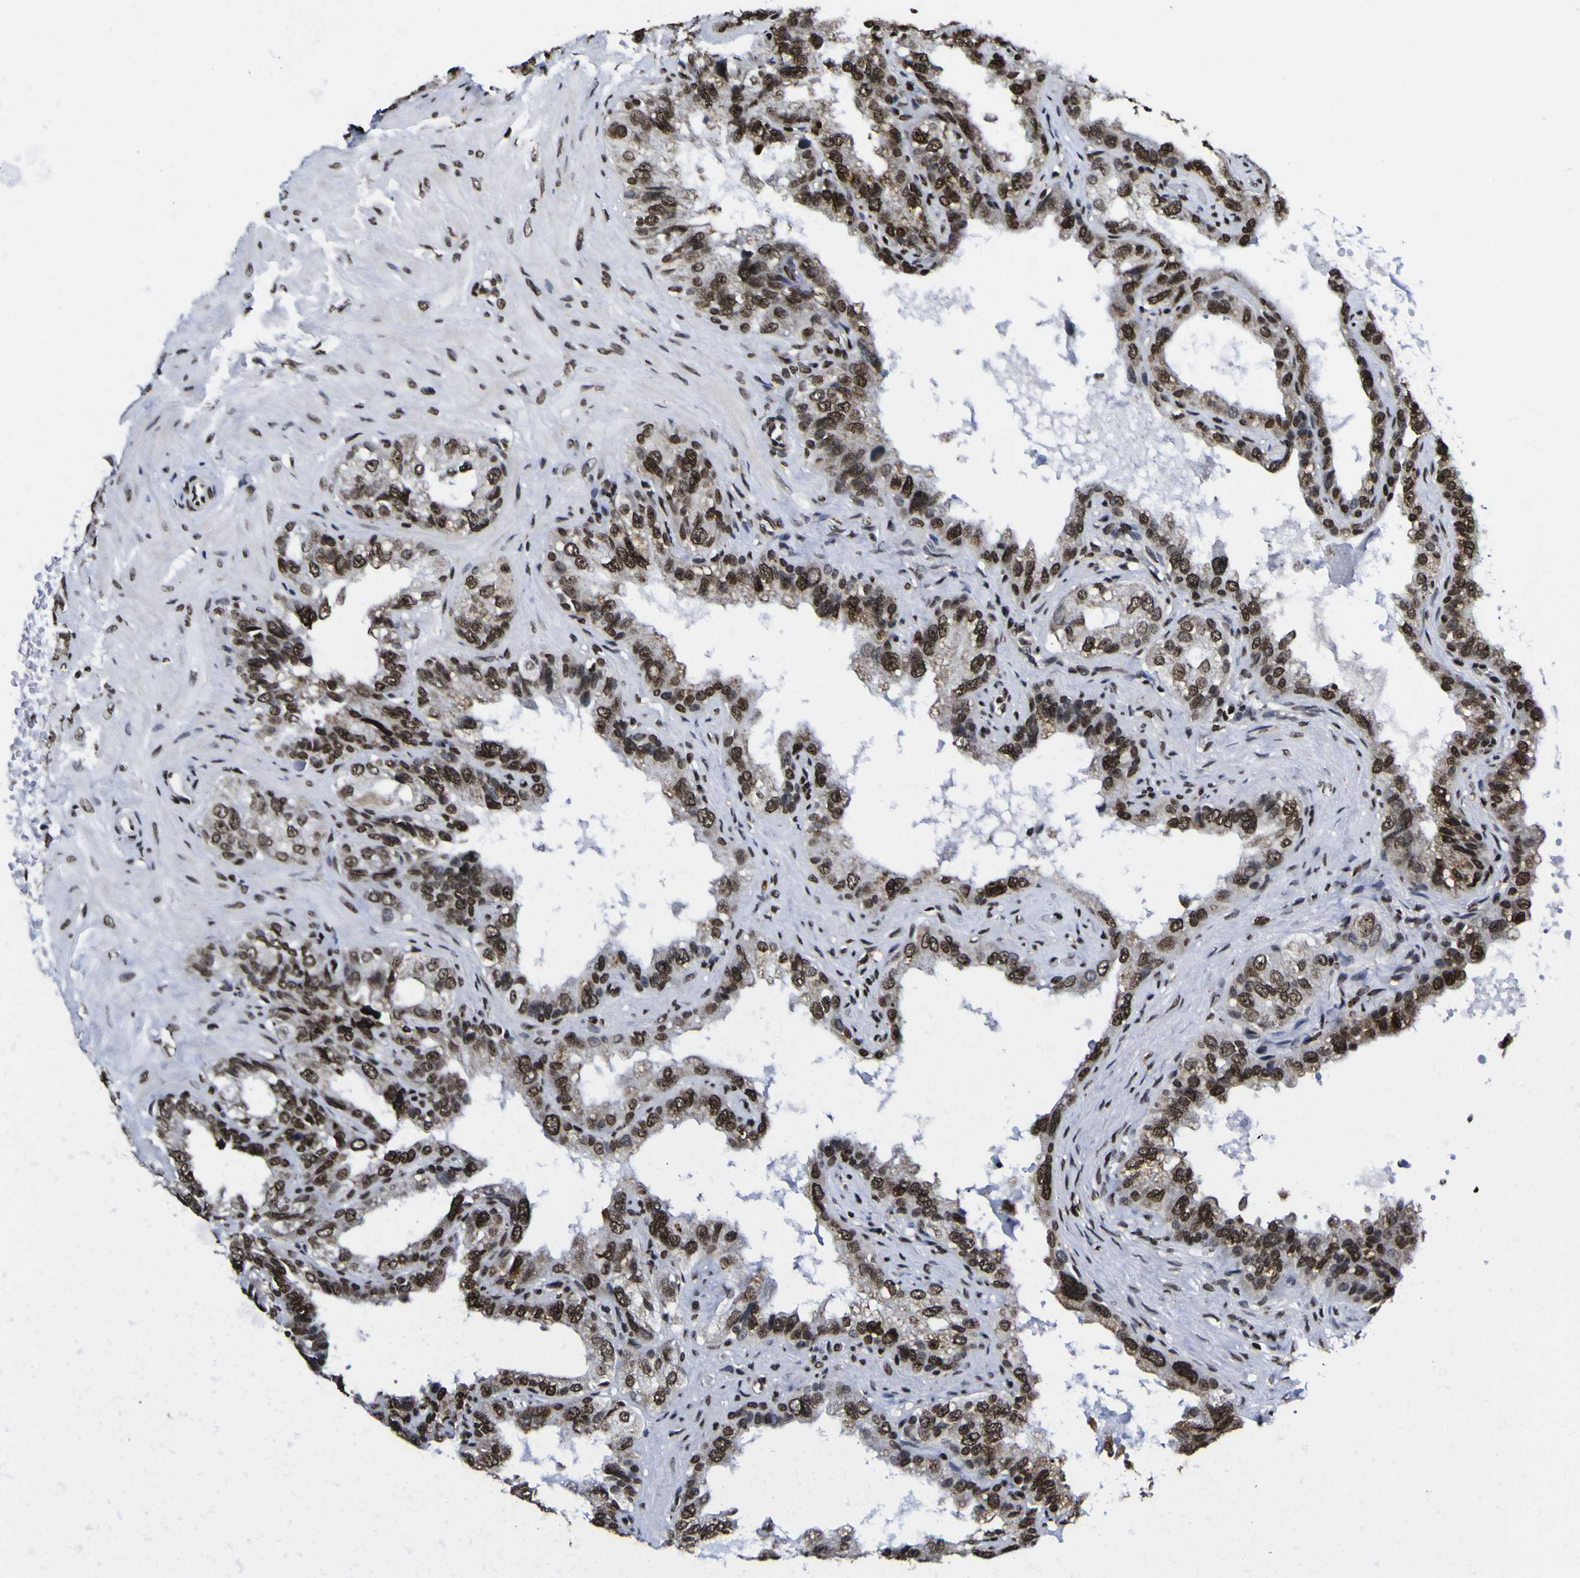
{"staining": {"intensity": "strong", "quantity": ">75%", "location": "nuclear"}, "tissue": "seminal vesicle", "cell_type": "Glandular cells", "image_type": "normal", "snomed": [{"axis": "morphology", "description": "Normal tissue, NOS"}, {"axis": "topography", "description": "Seminal veicle"}], "caption": "Immunohistochemical staining of benign human seminal vesicle exhibits high levels of strong nuclear expression in approximately >75% of glandular cells.", "gene": "PIAS1", "patient": {"sex": "male", "age": 68}}